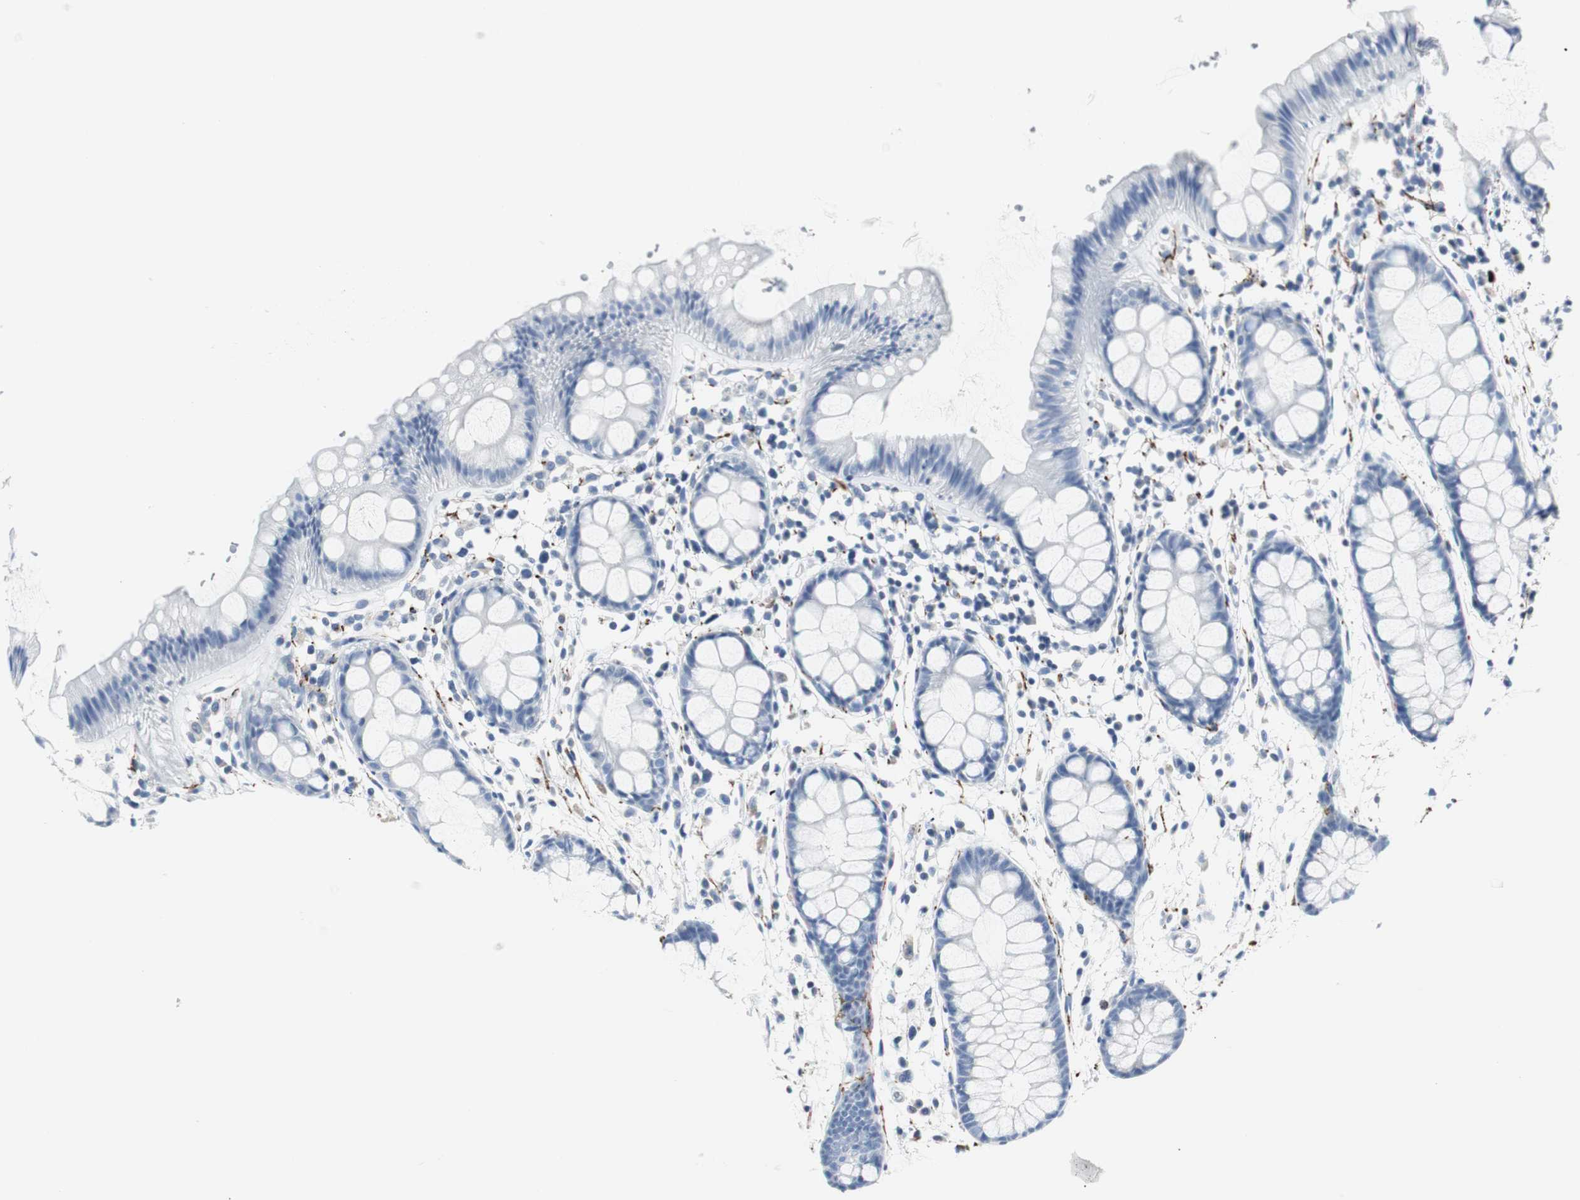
{"staining": {"intensity": "negative", "quantity": "none", "location": "none"}, "tissue": "rectum", "cell_type": "Glandular cells", "image_type": "normal", "snomed": [{"axis": "morphology", "description": "Normal tissue, NOS"}, {"axis": "topography", "description": "Rectum"}], "caption": "Glandular cells show no significant protein staining in benign rectum. (DAB IHC with hematoxylin counter stain).", "gene": "GAP43", "patient": {"sex": "female", "age": 66}}